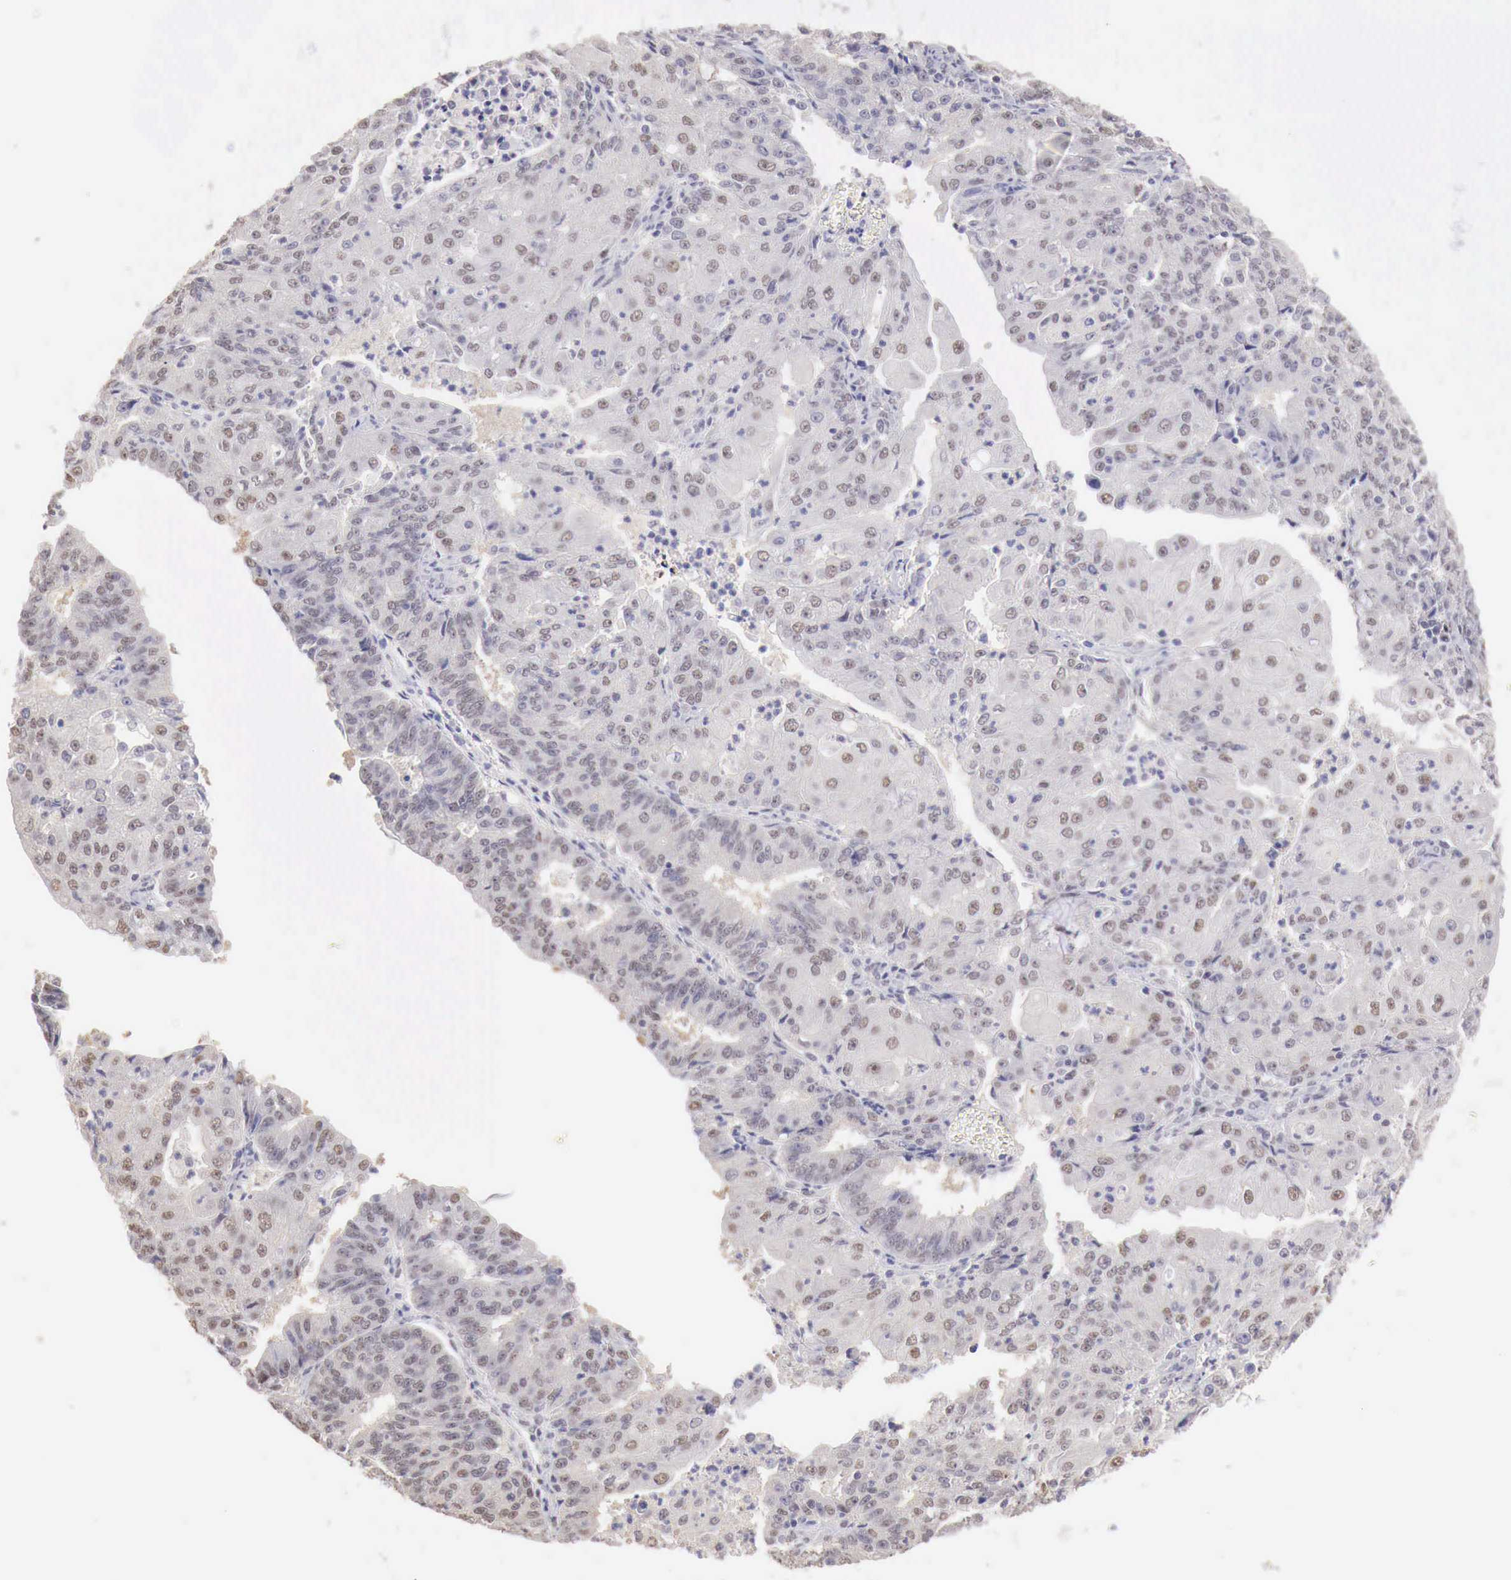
{"staining": {"intensity": "weak", "quantity": "<25%", "location": "nuclear"}, "tissue": "endometrial cancer", "cell_type": "Tumor cells", "image_type": "cancer", "snomed": [{"axis": "morphology", "description": "Adenocarcinoma, NOS"}, {"axis": "topography", "description": "Endometrium"}], "caption": "Immunohistochemical staining of endometrial adenocarcinoma reveals no significant staining in tumor cells.", "gene": "UBA1", "patient": {"sex": "female", "age": 56}}